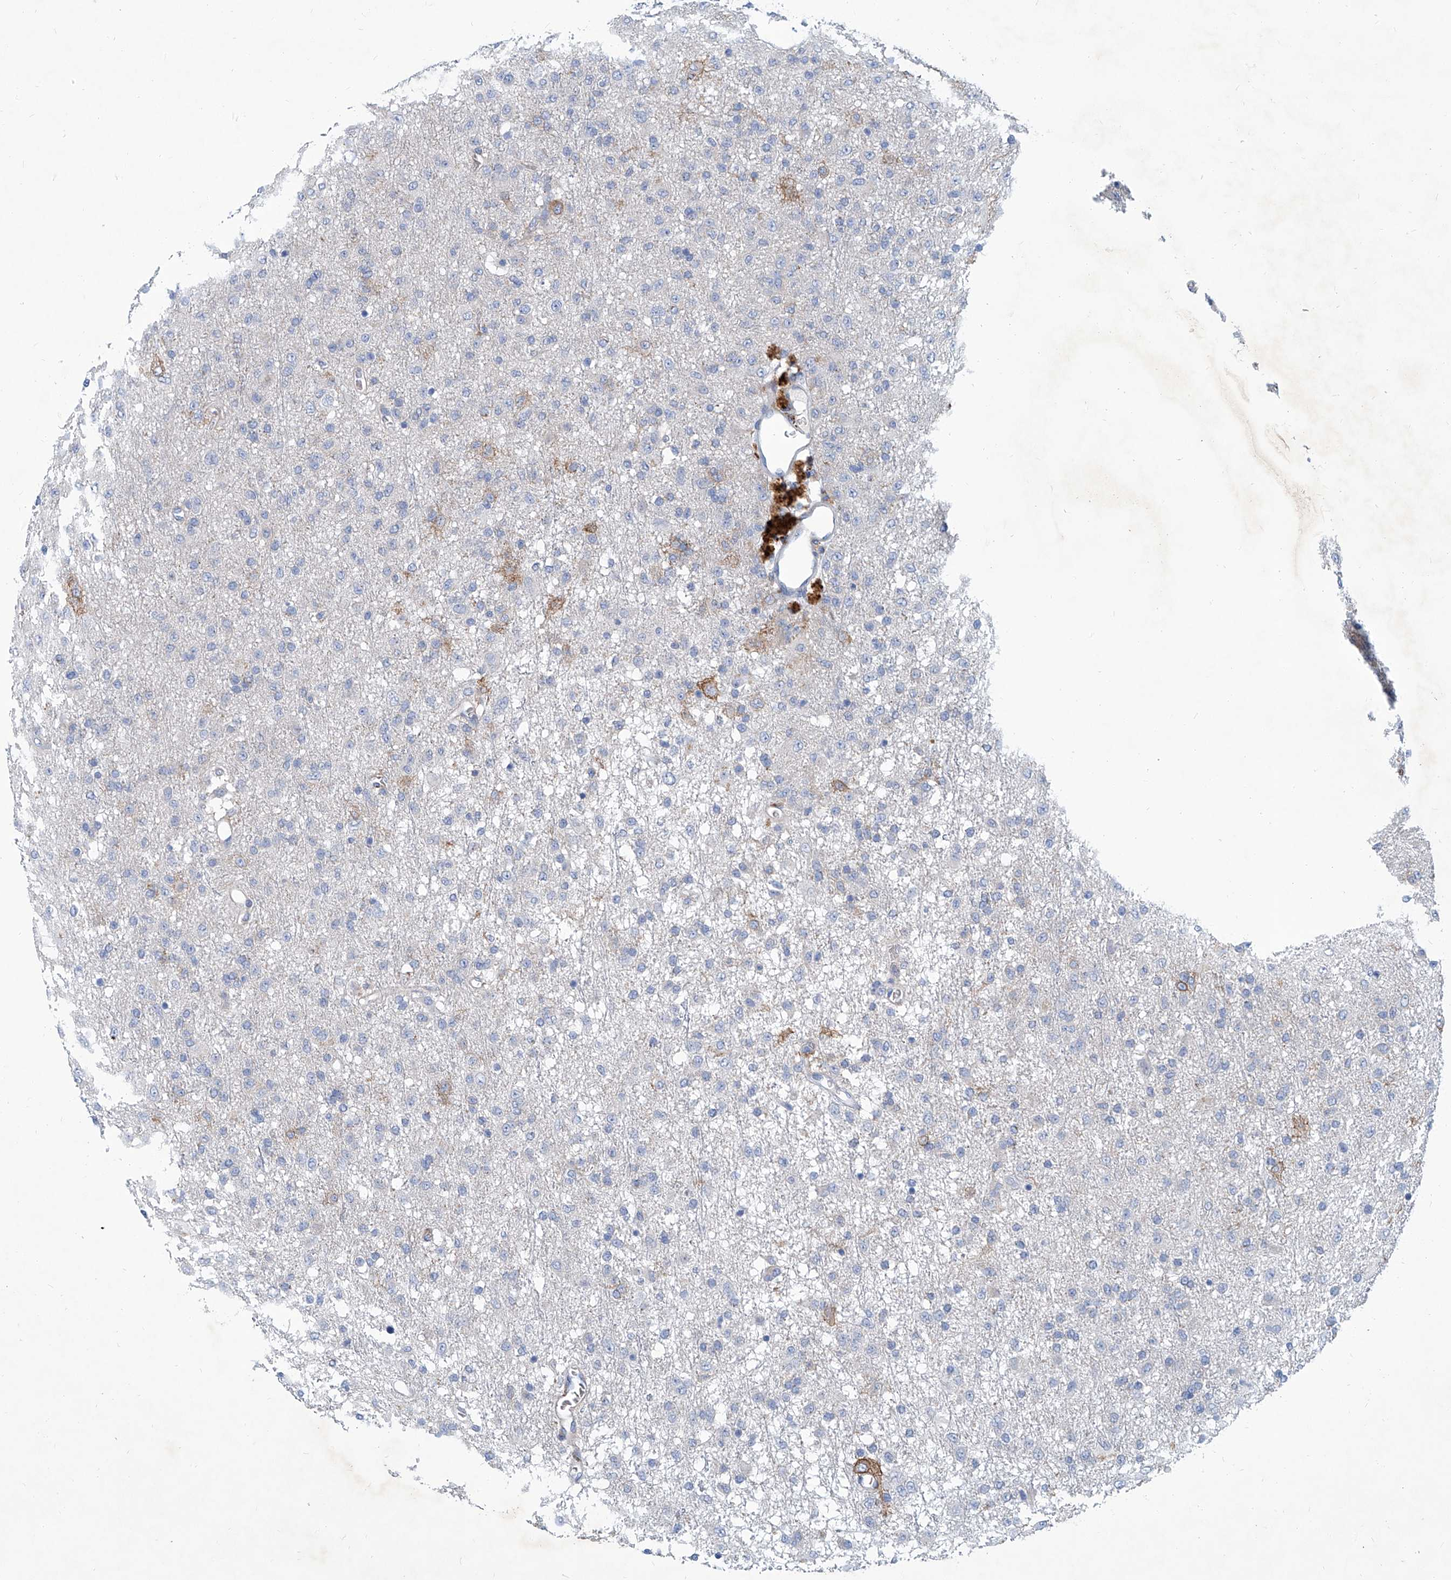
{"staining": {"intensity": "negative", "quantity": "none", "location": "none"}, "tissue": "glioma", "cell_type": "Tumor cells", "image_type": "cancer", "snomed": [{"axis": "morphology", "description": "Glioma, malignant, Low grade"}, {"axis": "topography", "description": "Brain"}], "caption": "Glioma was stained to show a protein in brown. There is no significant staining in tumor cells. The staining is performed using DAB (3,3'-diaminobenzidine) brown chromogen with nuclei counter-stained in using hematoxylin.", "gene": "FPR2", "patient": {"sex": "male", "age": 65}}